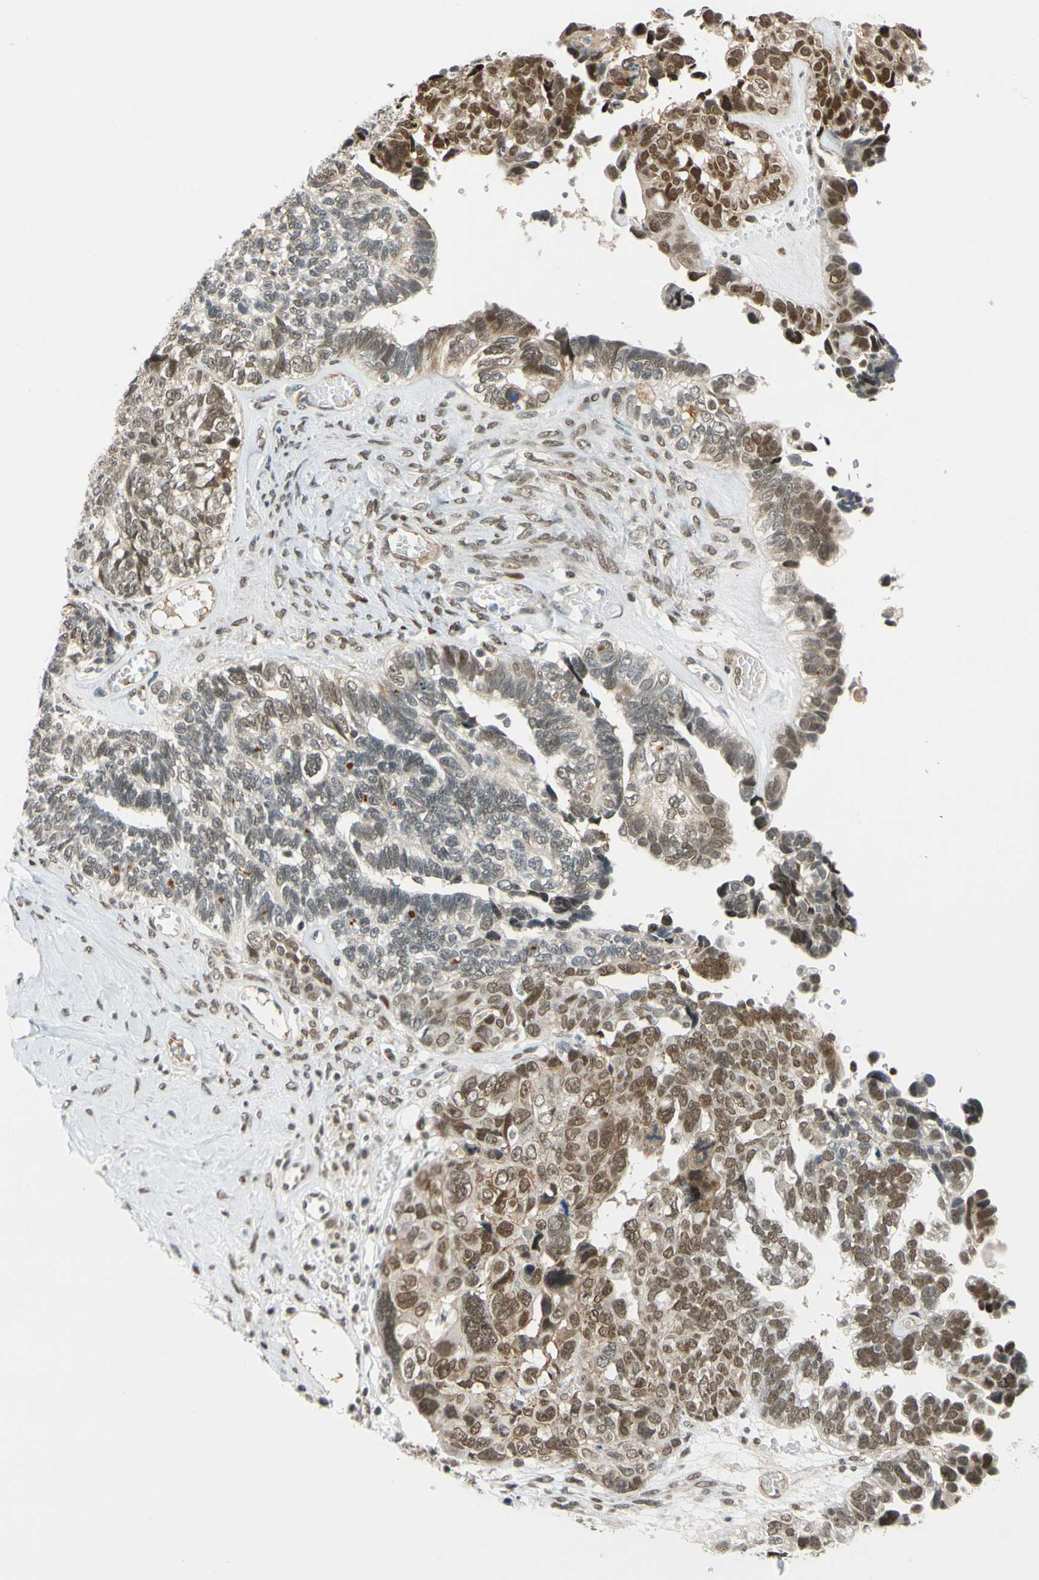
{"staining": {"intensity": "moderate", "quantity": ">75%", "location": "cytoplasmic/membranous,nuclear"}, "tissue": "ovarian cancer", "cell_type": "Tumor cells", "image_type": "cancer", "snomed": [{"axis": "morphology", "description": "Cystadenocarcinoma, serous, NOS"}, {"axis": "topography", "description": "Ovary"}], "caption": "Ovarian serous cystadenocarcinoma tissue reveals moderate cytoplasmic/membranous and nuclear positivity in about >75% of tumor cells", "gene": "POGZ", "patient": {"sex": "female", "age": 79}}